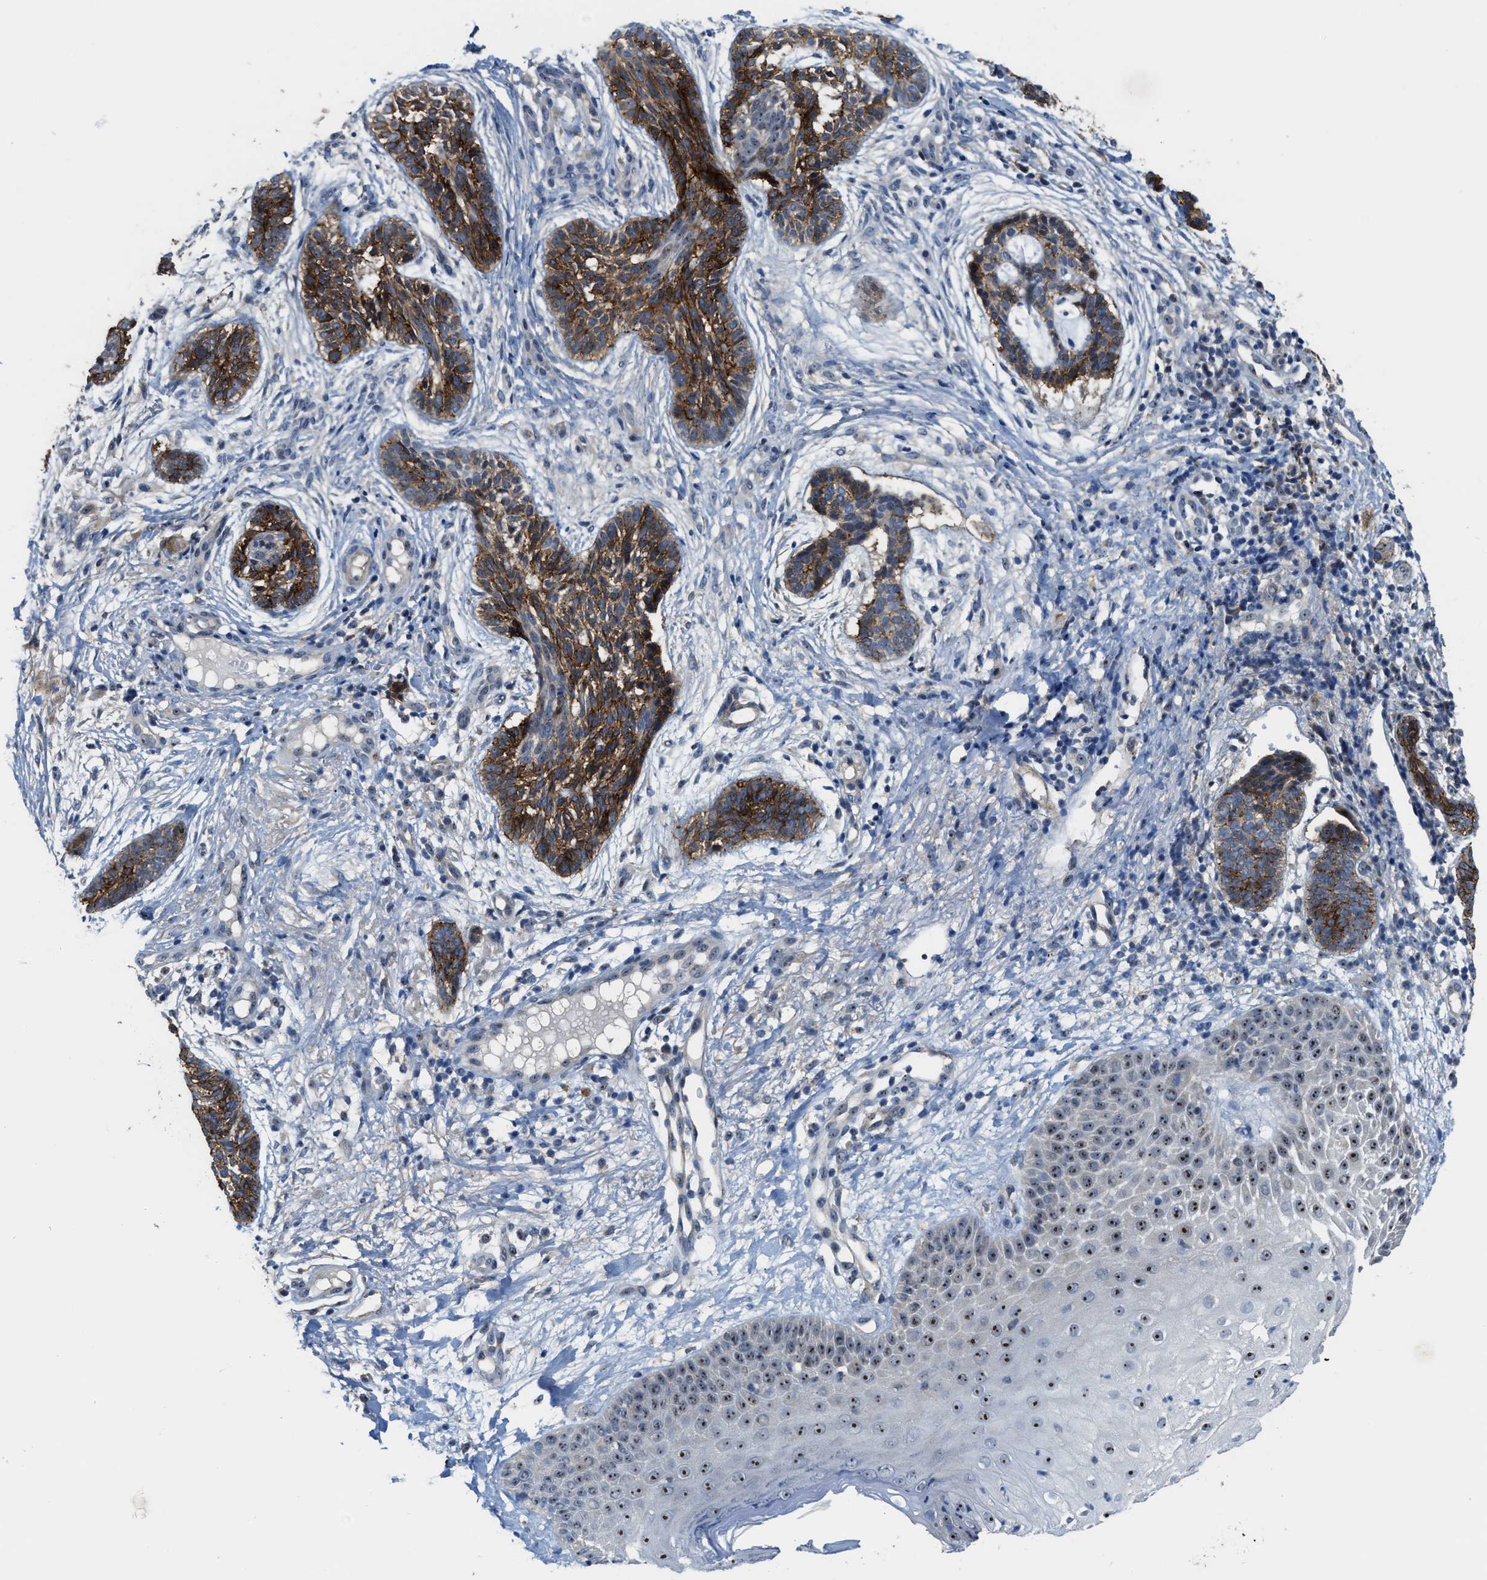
{"staining": {"intensity": "strong", "quantity": ">75%", "location": "cytoplasmic/membranous"}, "tissue": "skin cancer", "cell_type": "Tumor cells", "image_type": "cancer", "snomed": [{"axis": "morphology", "description": "Normal tissue, NOS"}, {"axis": "morphology", "description": "Basal cell carcinoma"}, {"axis": "topography", "description": "Skin"}], "caption": "IHC (DAB) staining of skin basal cell carcinoma shows strong cytoplasmic/membranous protein positivity in approximately >75% of tumor cells.", "gene": "ZNF783", "patient": {"sex": "male", "age": 63}}